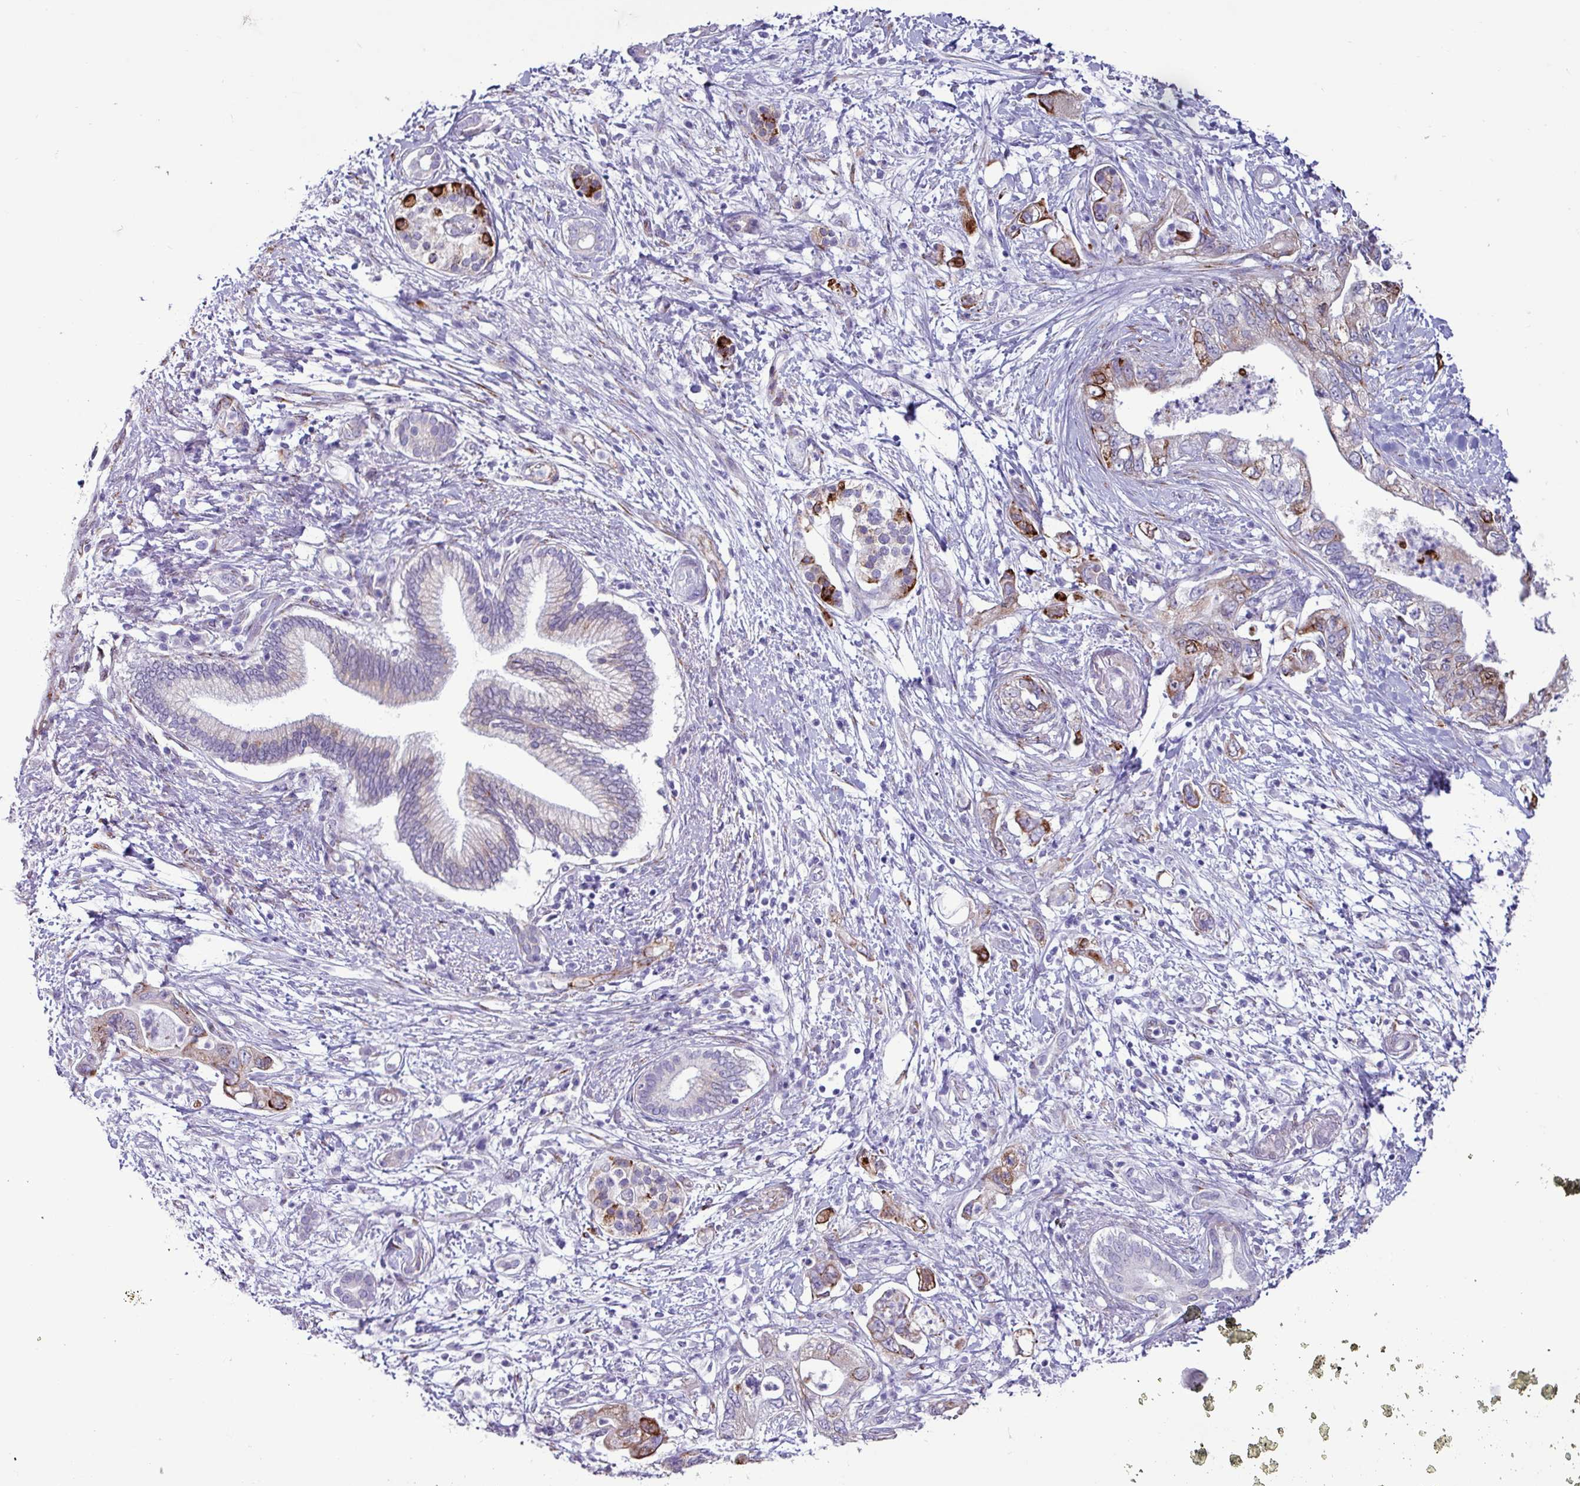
{"staining": {"intensity": "moderate", "quantity": "<25%", "location": "cytoplasmic/membranous"}, "tissue": "pancreatic cancer", "cell_type": "Tumor cells", "image_type": "cancer", "snomed": [{"axis": "morphology", "description": "Adenocarcinoma, NOS"}, {"axis": "topography", "description": "Pancreas"}], "caption": "High-power microscopy captured an IHC histopathology image of pancreatic cancer (adenocarcinoma), revealing moderate cytoplasmic/membranous staining in approximately <25% of tumor cells. Nuclei are stained in blue.", "gene": "PPP1R35", "patient": {"sex": "female", "age": 73}}